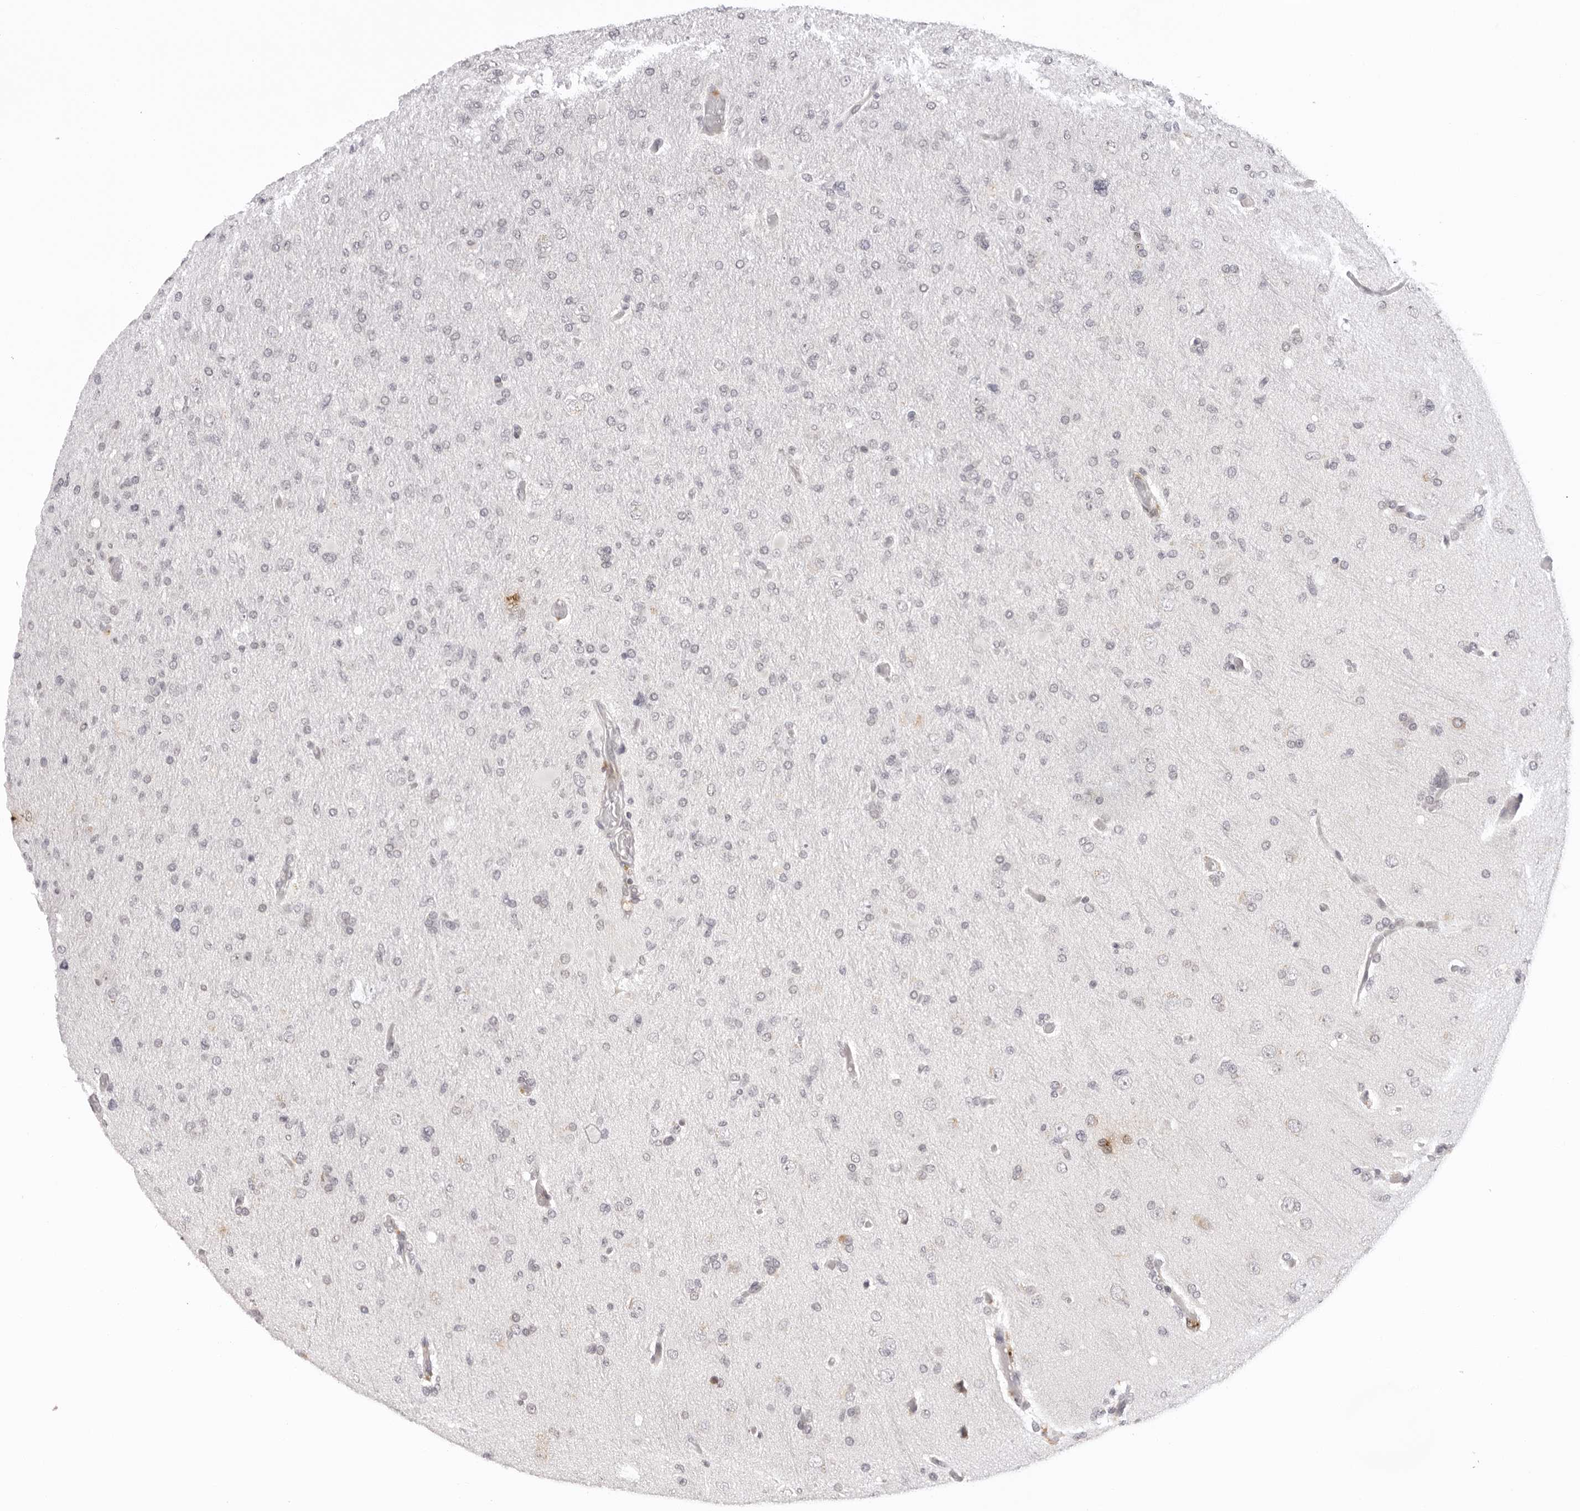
{"staining": {"intensity": "negative", "quantity": "none", "location": "none"}, "tissue": "glioma", "cell_type": "Tumor cells", "image_type": "cancer", "snomed": [{"axis": "morphology", "description": "Glioma, malignant, High grade"}, {"axis": "topography", "description": "Cerebral cortex"}], "caption": "Immunohistochemistry (IHC) image of malignant glioma (high-grade) stained for a protein (brown), which displays no expression in tumor cells.", "gene": "IL17RA", "patient": {"sex": "female", "age": 36}}